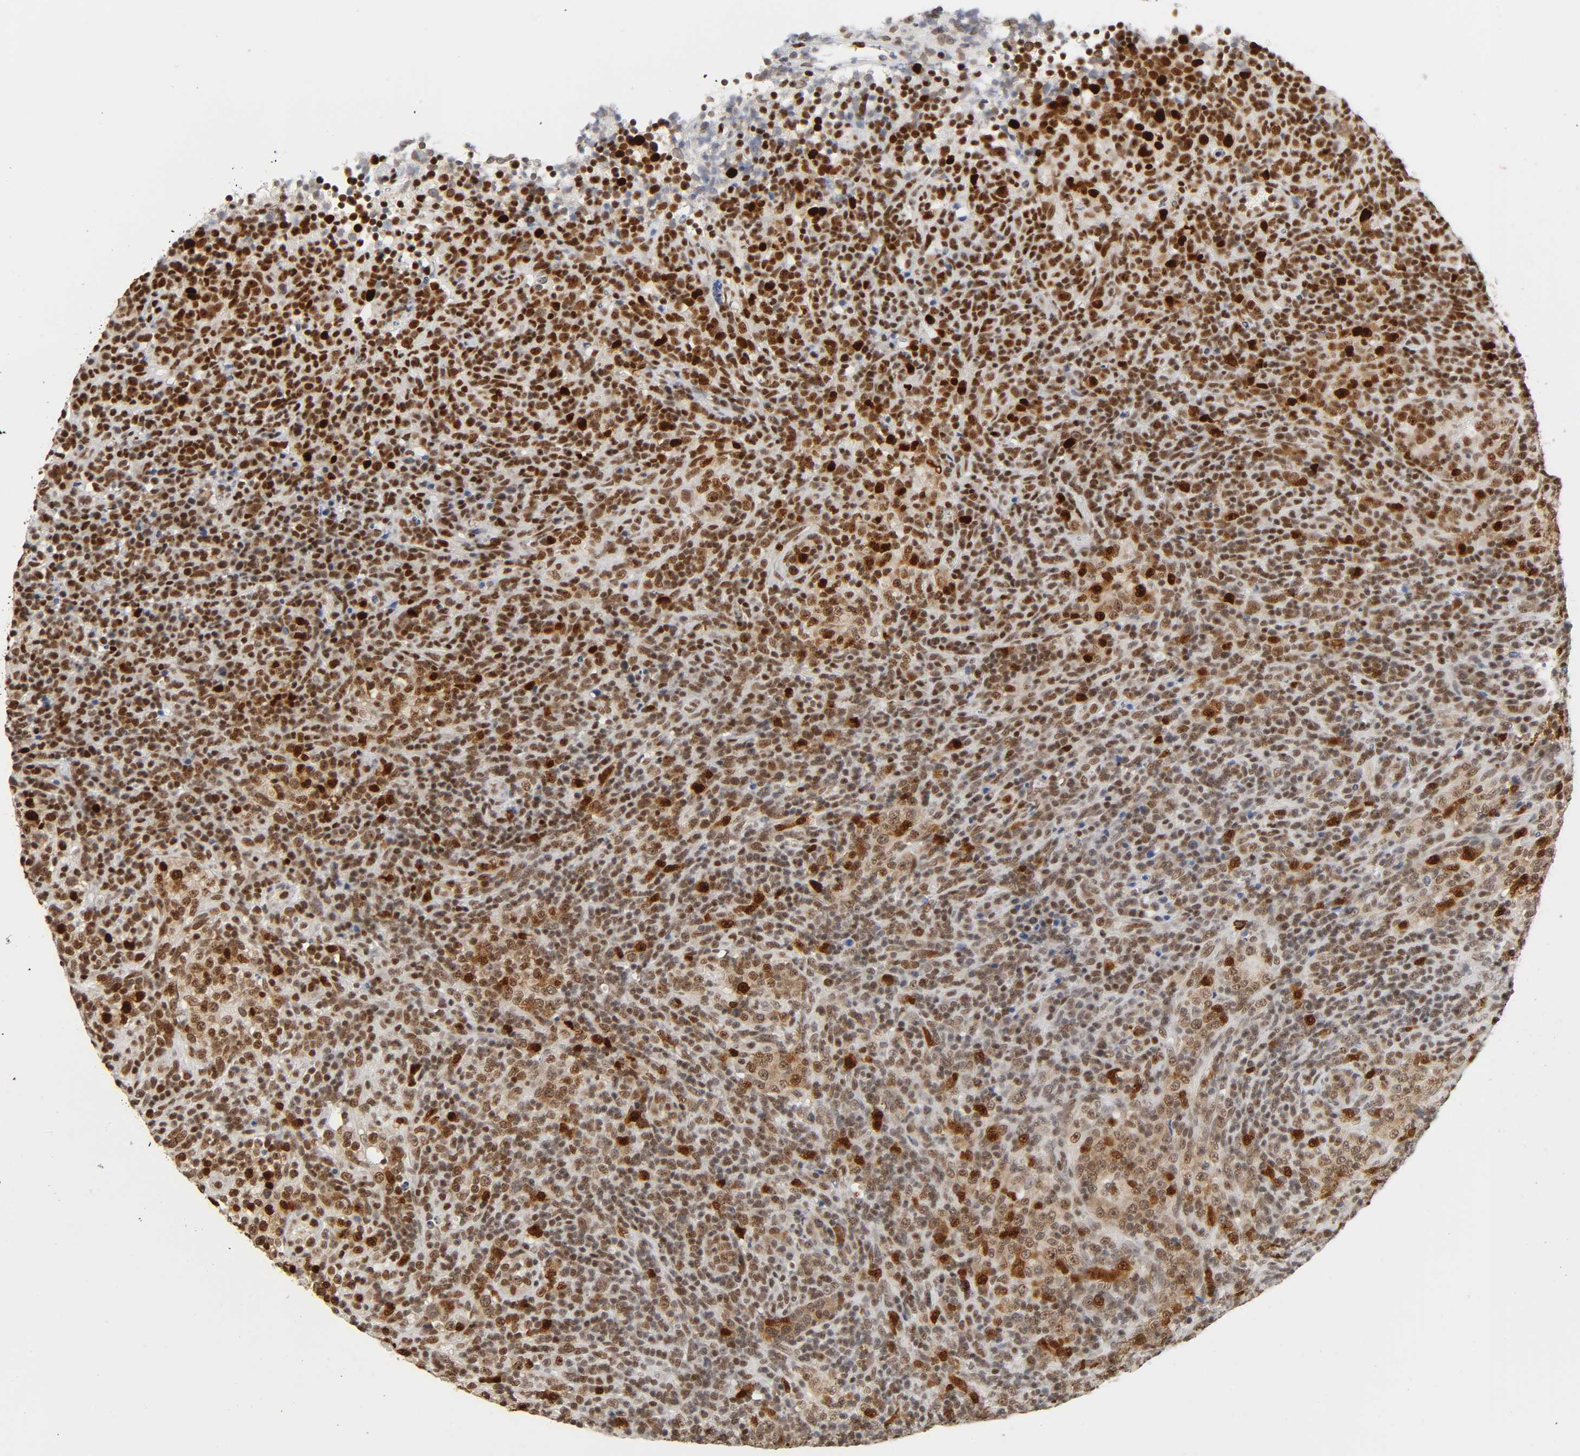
{"staining": {"intensity": "strong", "quantity": ">75%", "location": "nuclear"}, "tissue": "lymphoma", "cell_type": "Tumor cells", "image_type": "cancer", "snomed": [{"axis": "morphology", "description": "Malignant lymphoma, non-Hodgkin's type, High grade"}, {"axis": "topography", "description": "Lymph node"}], "caption": "Immunohistochemical staining of lymphoma shows high levels of strong nuclear expression in about >75% of tumor cells.", "gene": "SUMO1", "patient": {"sex": "female", "age": 76}}